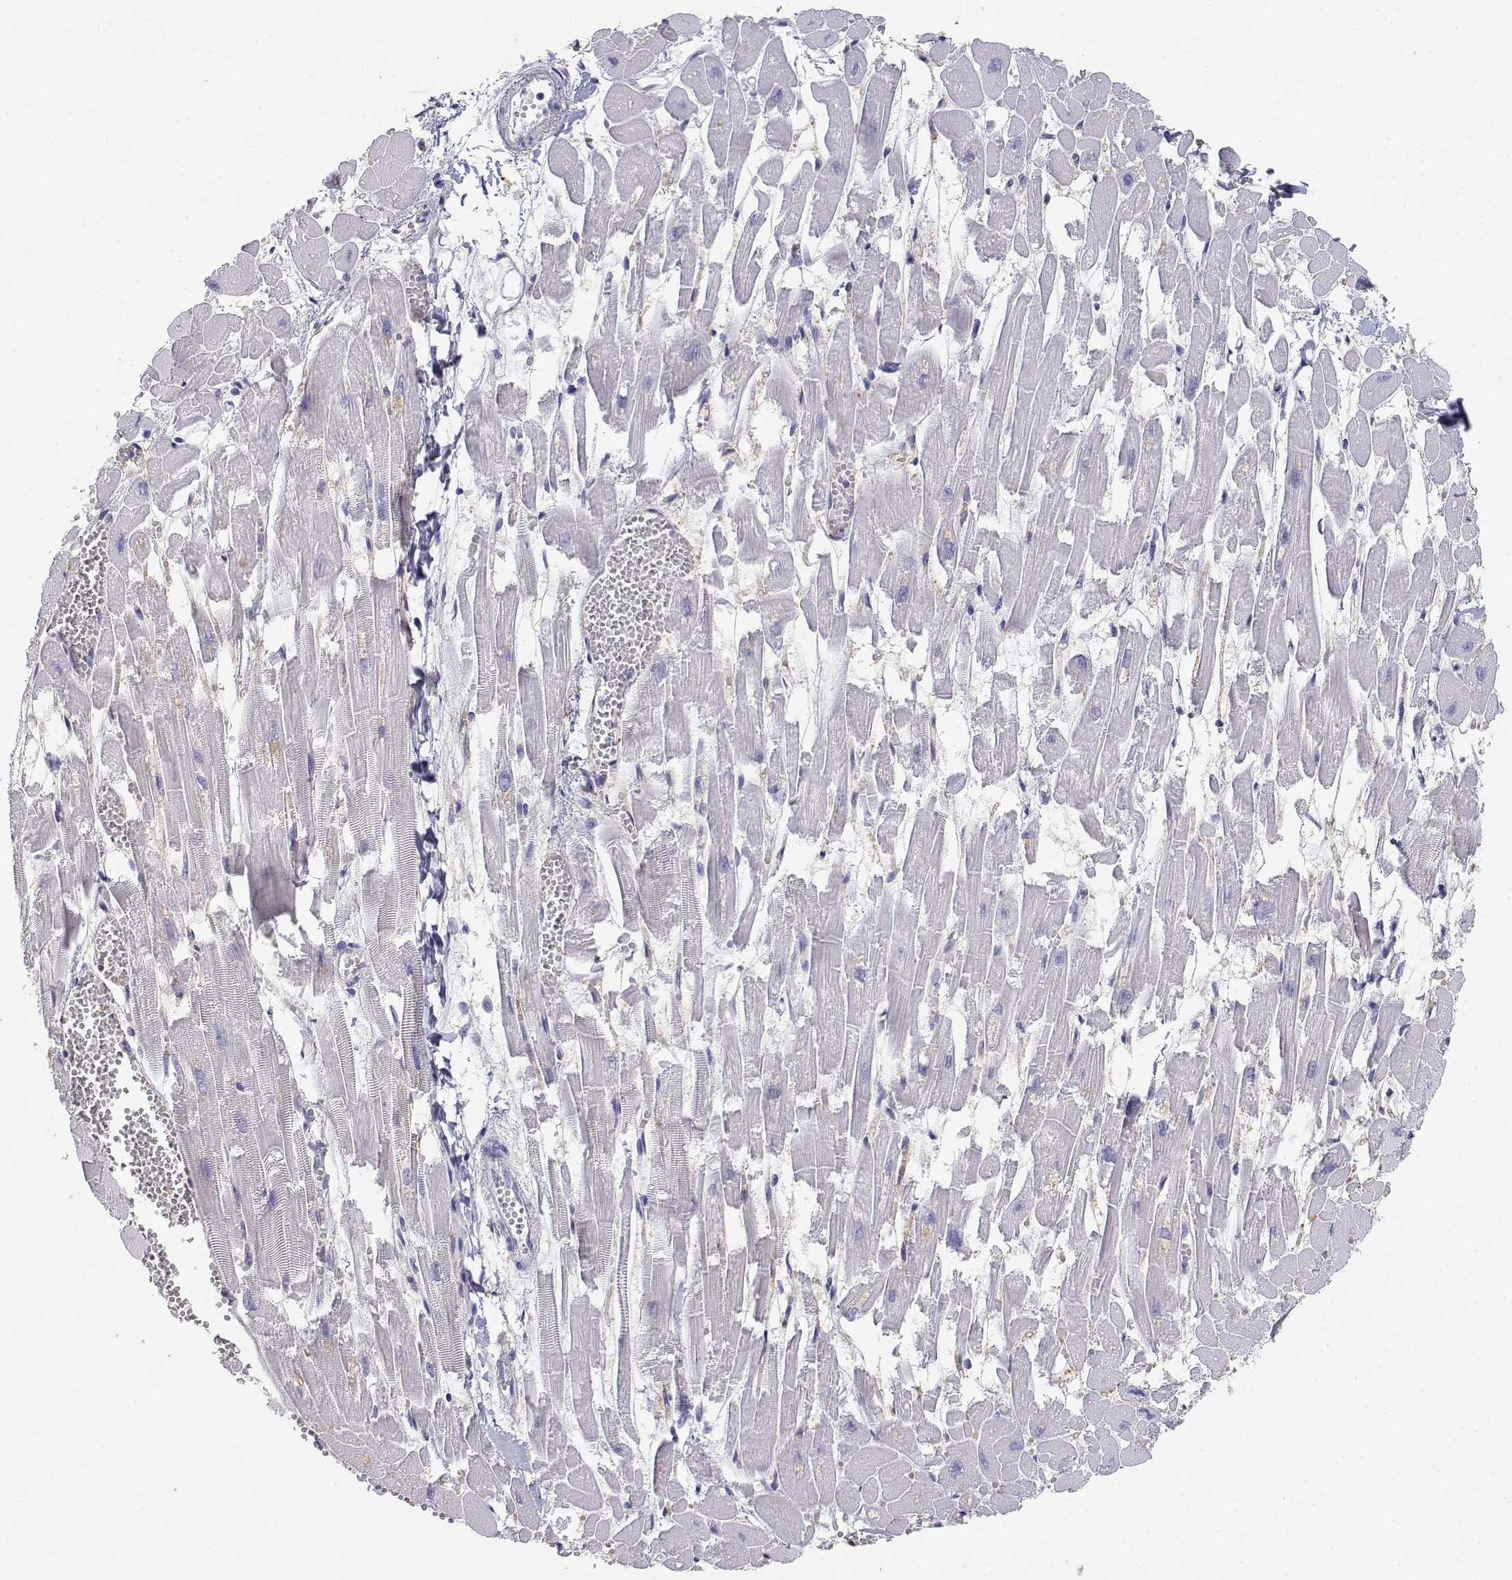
{"staining": {"intensity": "negative", "quantity": "none", "location": "none"}, "tissue": "heart muscle", "cell_type": "Cardiomyocytes", "image_type": "normal", "snomed": [{"axis": "morphology", "description": "Normal tissue, NOS"}, {"axis": "topography", "description": "Heart"}], "caption": "This is a histopathology image of immunohistochemistry staining of normal heart muscle, which shows no staining in cardiomyocytes.", "gene": "ADA", "patient": {"sex": "female", "age": 52}}